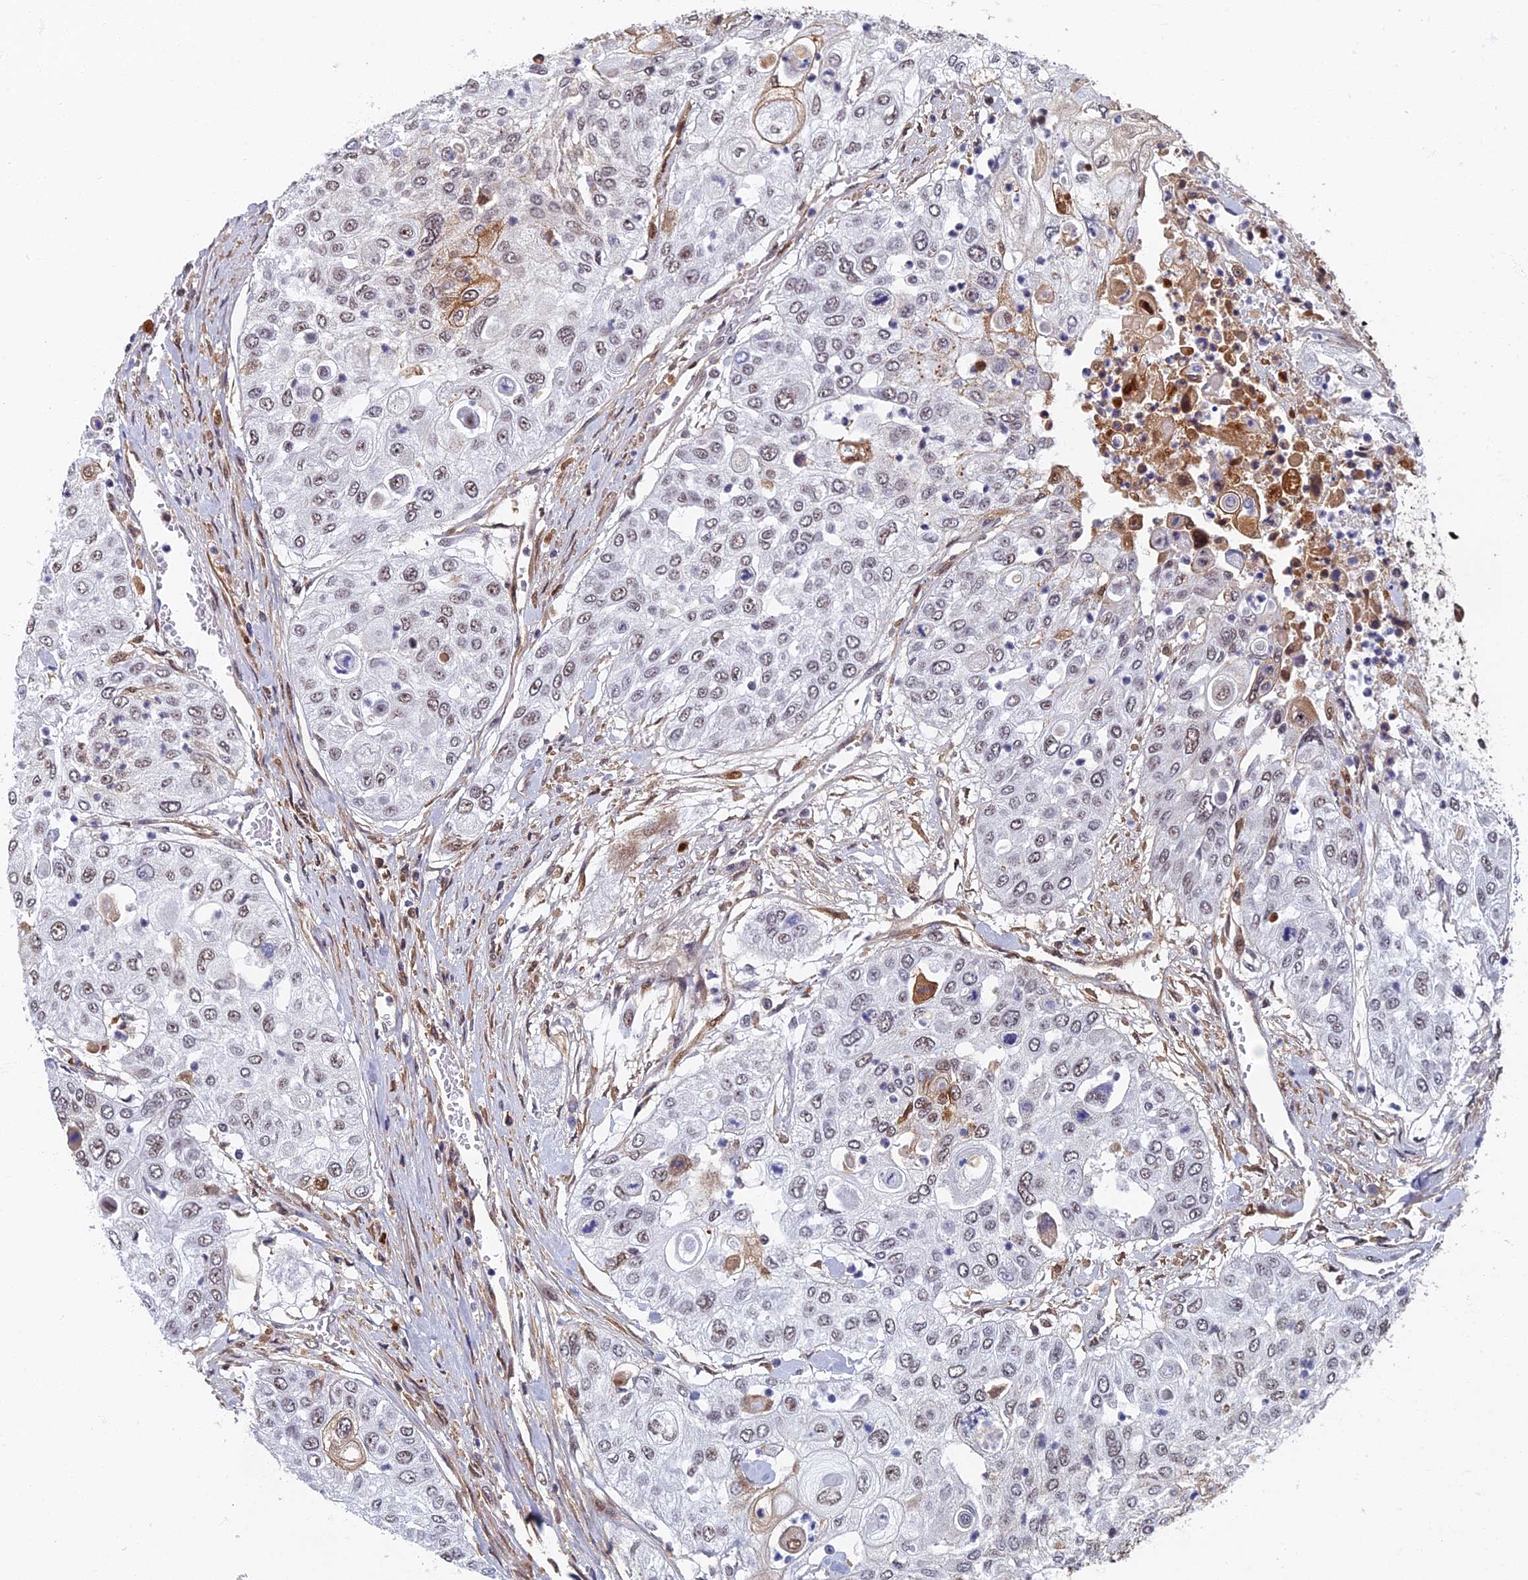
{"staining": {"intensity": "weak", "quantity": "25%-75%", "location": "nuclear"}, "tissue": "urothelial cancer", "cell_type": "Tumor cells", "image_type": "cancer", "snomed": [{"axis": "morphology", "description": "Urothelial carcinoma, High grade"}, {"axis": "topography", "description": "Urinary bladder"}], "caption": "Immunohistochemical staining of urothelial carcinoma (high-grade) exhibits weak nuclear protein positivity in about 25%-75% of tumor cells. Nuclei are stained in blue.", "gene": "TAF13", "patient": {"sex": "female", "age": 79}}